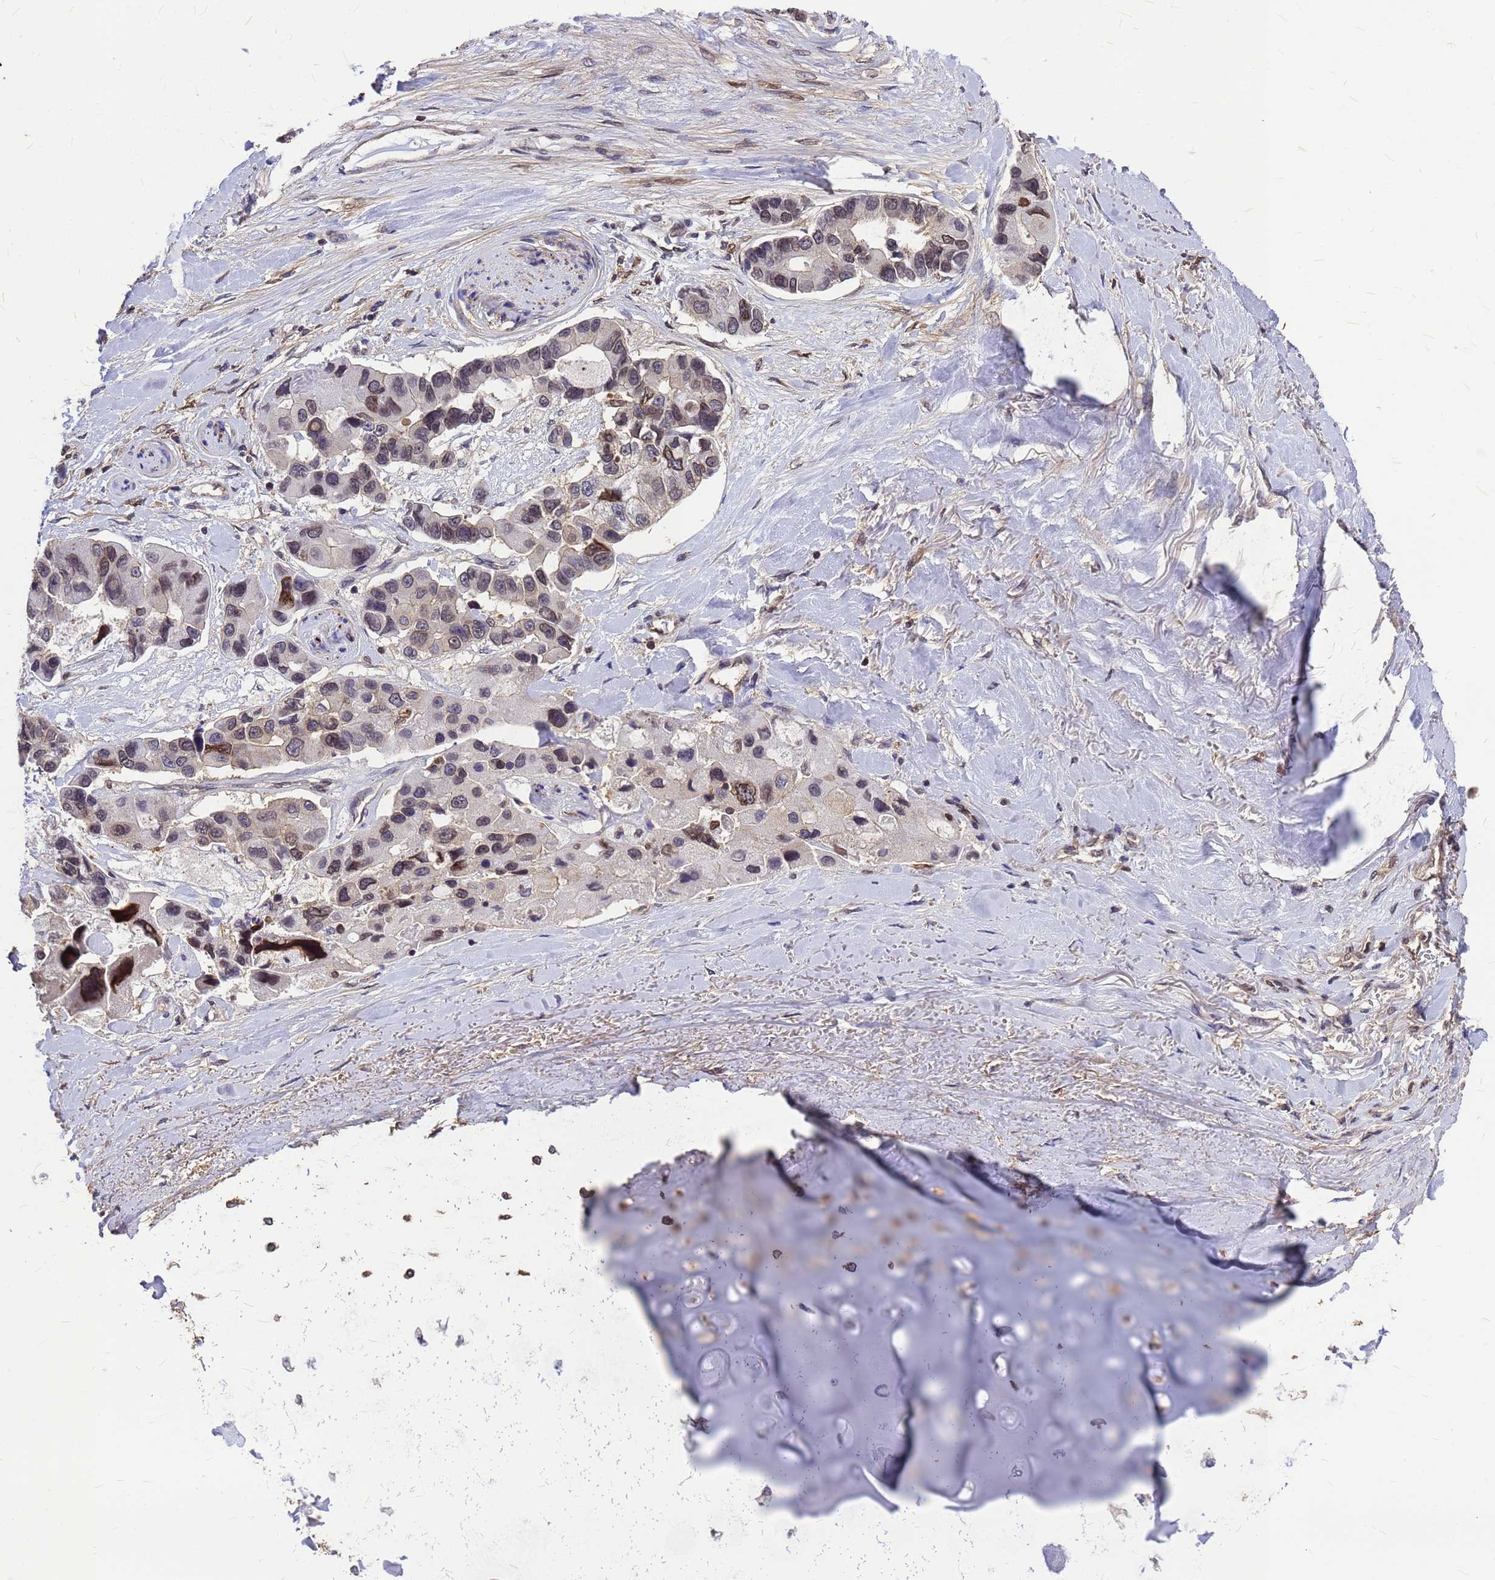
{"staining": {"intensity": "weak", "quantity": "<25%", "location": "nuclear"}, "tissue": "lung cancer", "cell_type": "Tumor cells", "image_type": "cancer", "snomed": [{"axis": "morphology", "description": "Adenocarcinoma, NOS"}, {"axis": "topography", "description": "Lung"}], "caption": "Immunohistochemistry (IHC) histopathology image of human lung cancer (adenocarcinoma) stained for a protein (brown), which displays no expression in tumor cells. (DAB immunohistochemistry (IHC) with hematoxylin counter stain).", "gene": "C1orf35", "patient": {"sex": "female", "age": 54}}